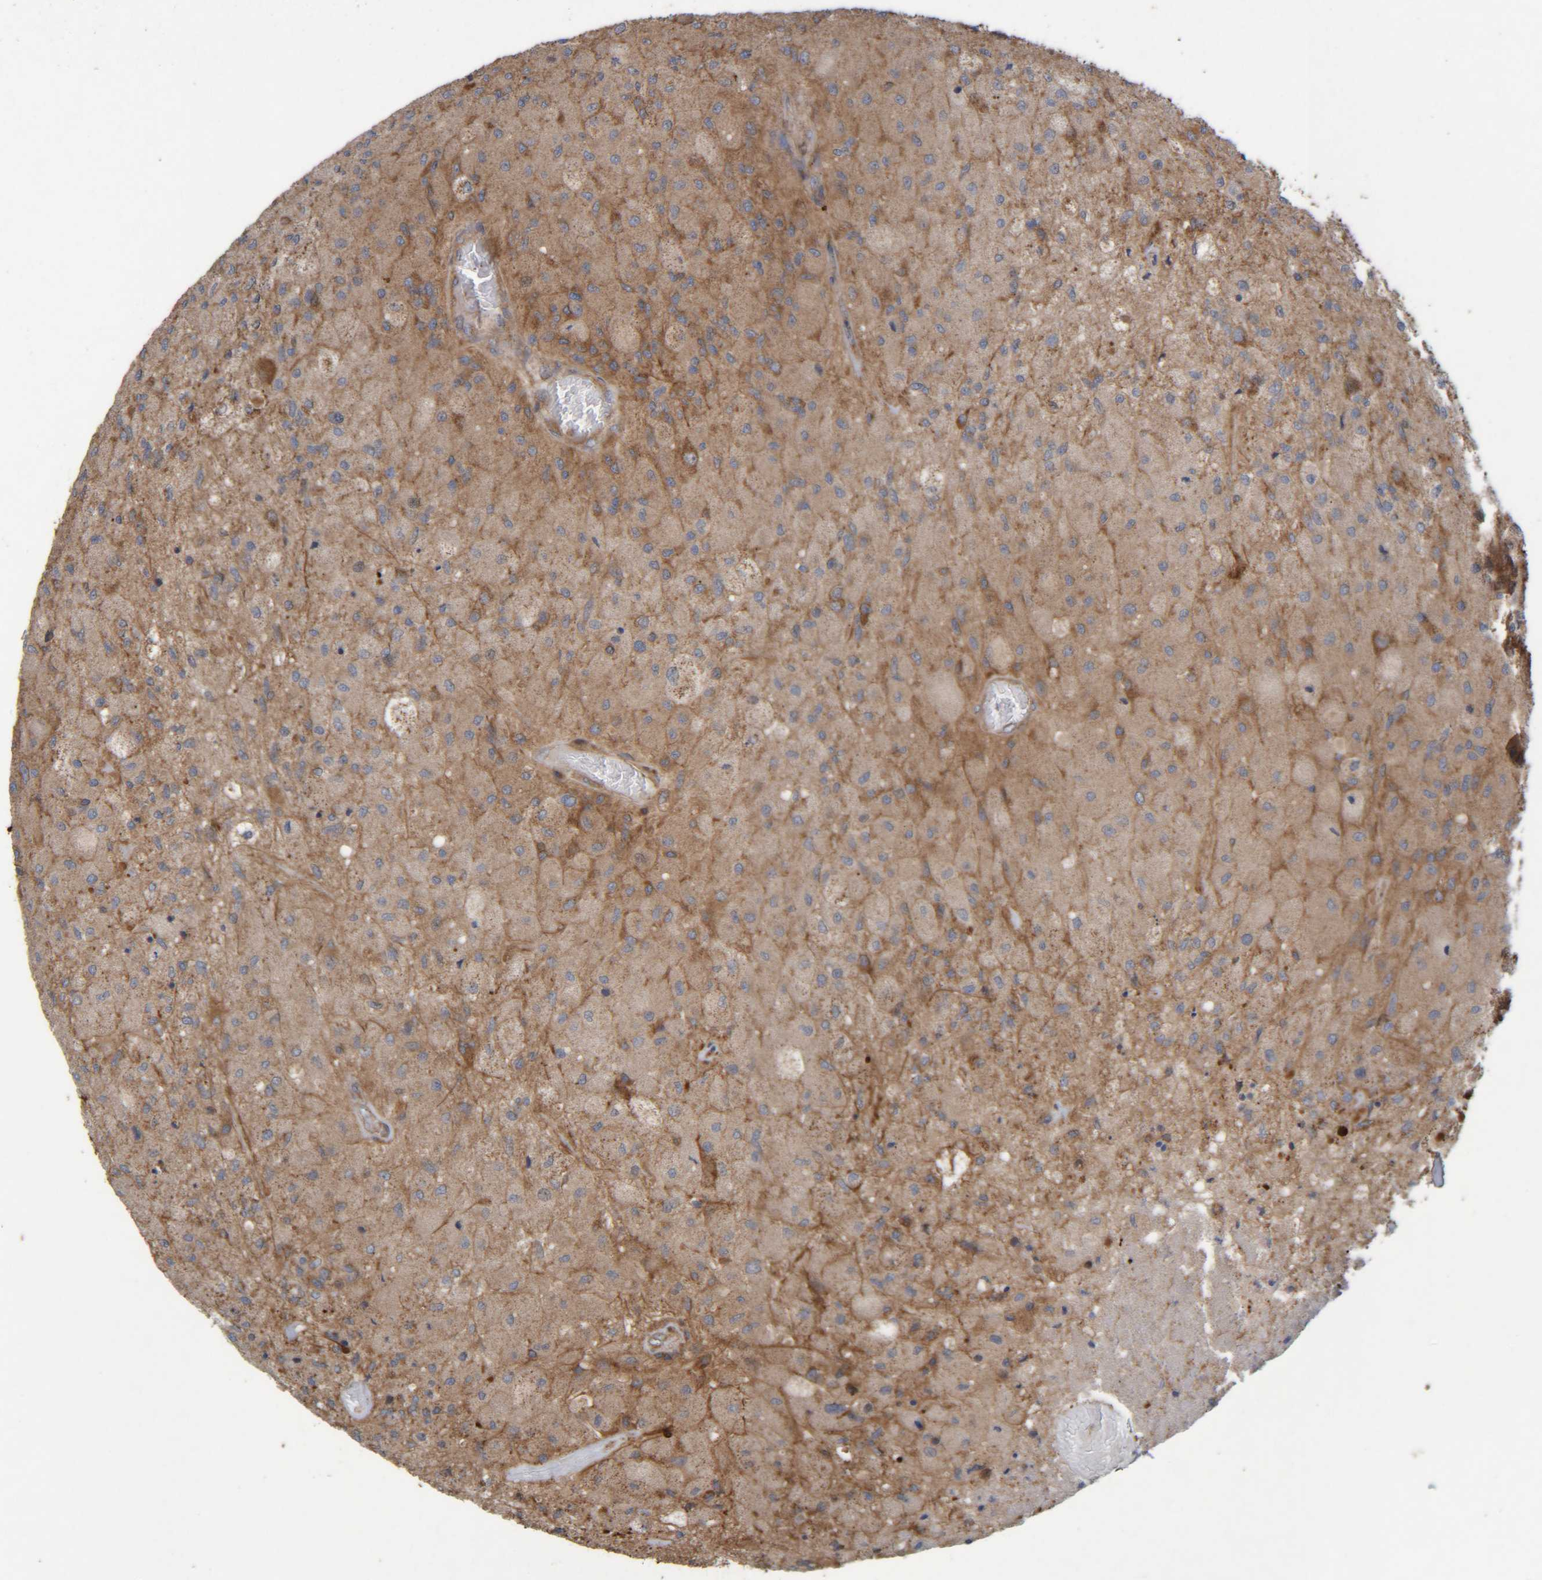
{"staining": {"intensity": "moderate", "quantity": "25%-75%", "location": "cytoplasmic/membranous"}, "tissue": "glioma", "cell_type": "Tumor cells", "image_type": "cancer", "snomed": [{"axis": "morphology", "description": "Normal tissue, NOS"}, {"axis": "morphology", "description": "Glioma, malignant, High grade"}, {"axis": "topography", "description": "Cerebral cortex"}], "caption": "Glioma stained with a brown dye displays moderate cytoplasmic/membranous positive expression in approximately 25%-75% of tumor cells.", "gene": "CCDC57", "patient": {"sex": "male", "age": 77}}